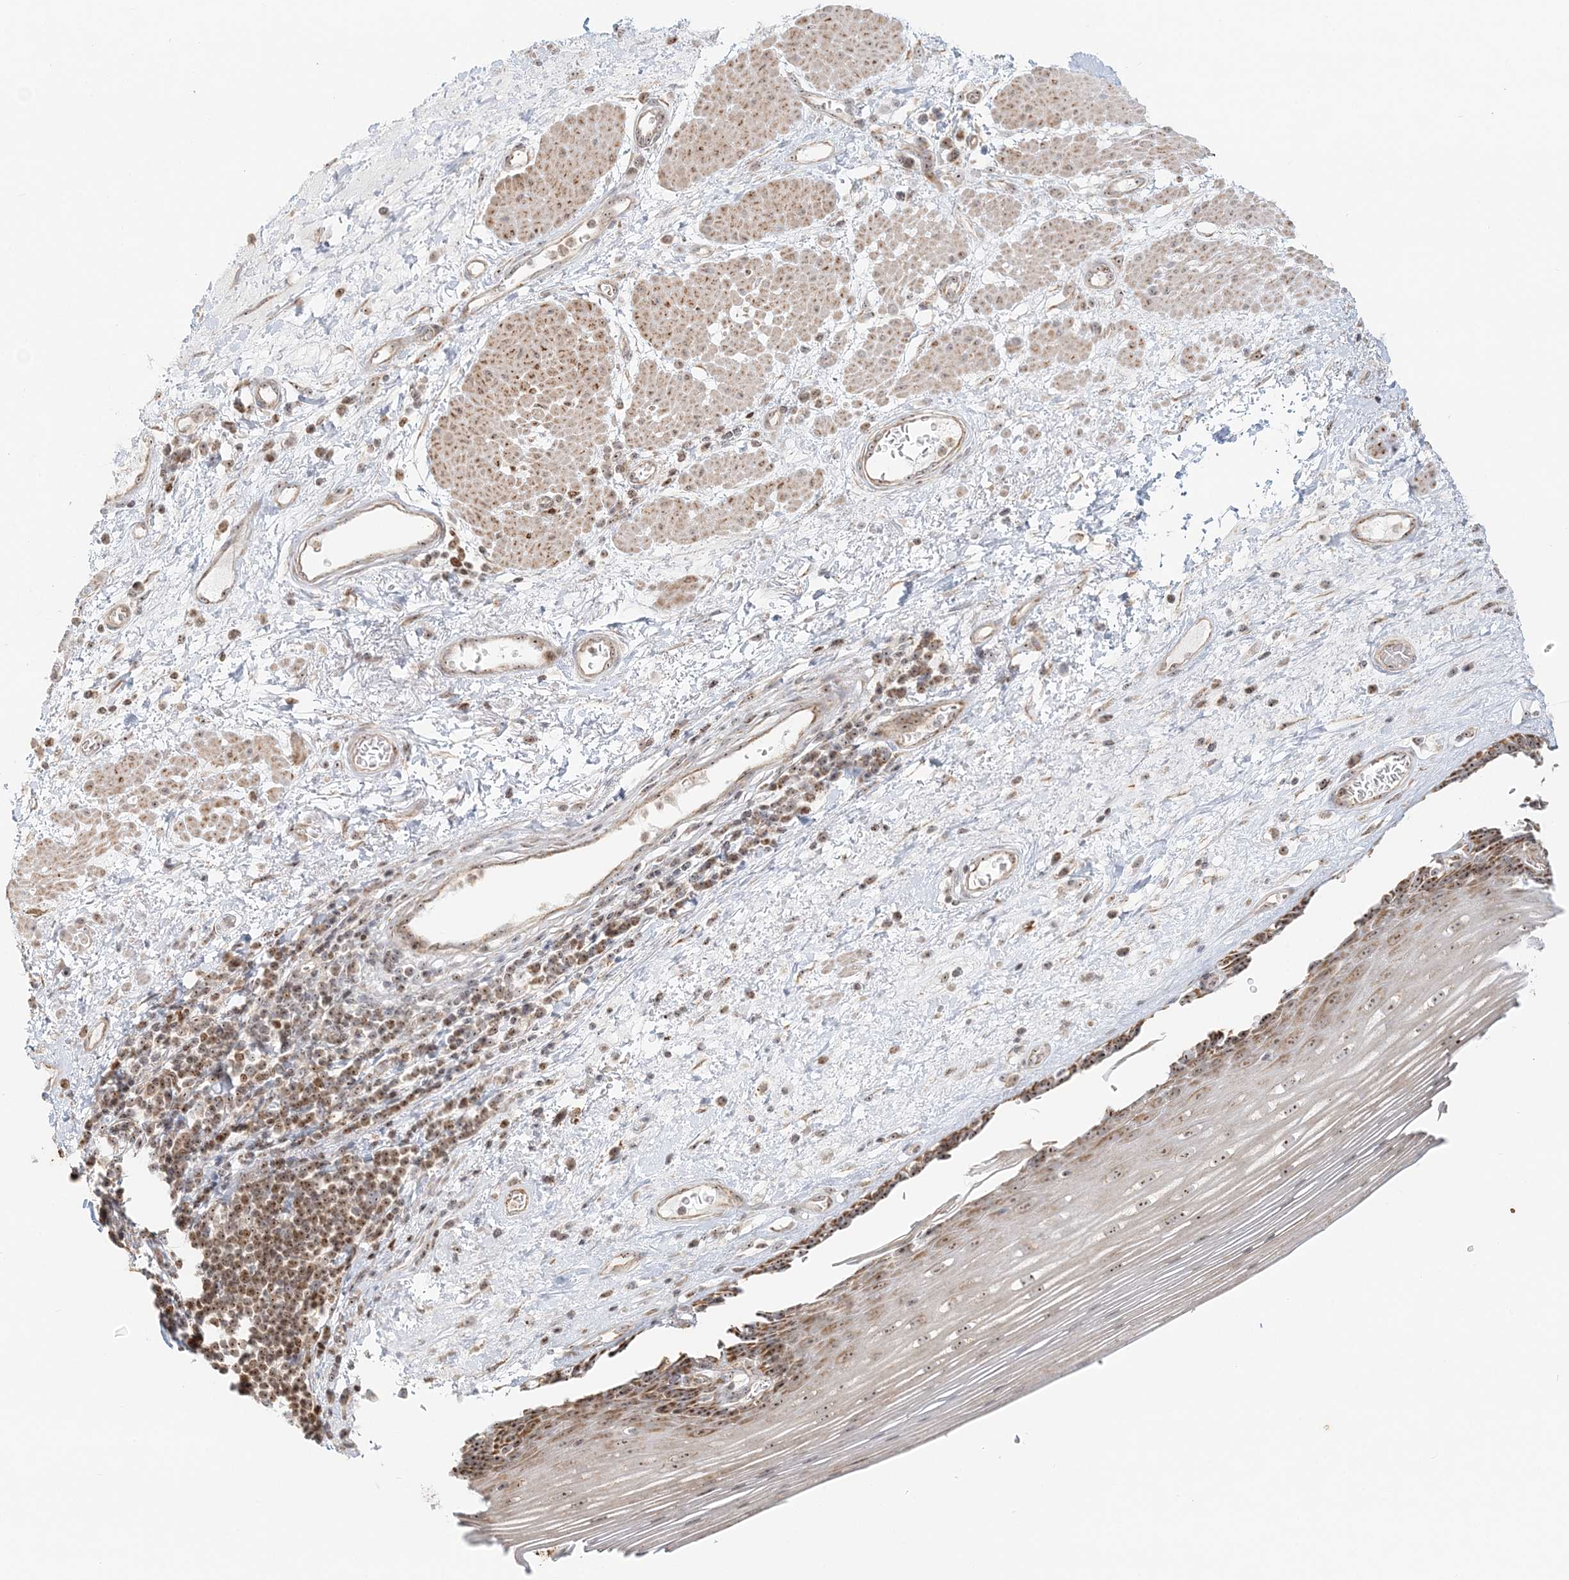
{"staining": {"intensity": "moderate", "quantity": ">75%", "location": "cytoplasmic/membranous,nuclear"}, "tissue": "esophagus", "cell_type": "Squamous epithelial cells", "image_type": "normal", "snomed": [{"axis": "morphology", "description": "Normal tissue, NOS"}, {"axis": "topography", "description": "Esophagus"}], "caption": "DAB immunohistochemical staining of benign human esophagus exhibits moderate cytoplasmic/membranous,nuclear protein expression in approximately >75% of squamous epithelial cells.", "gene": "UBE2F", "patient": {"sex": "male", "age": 62}}